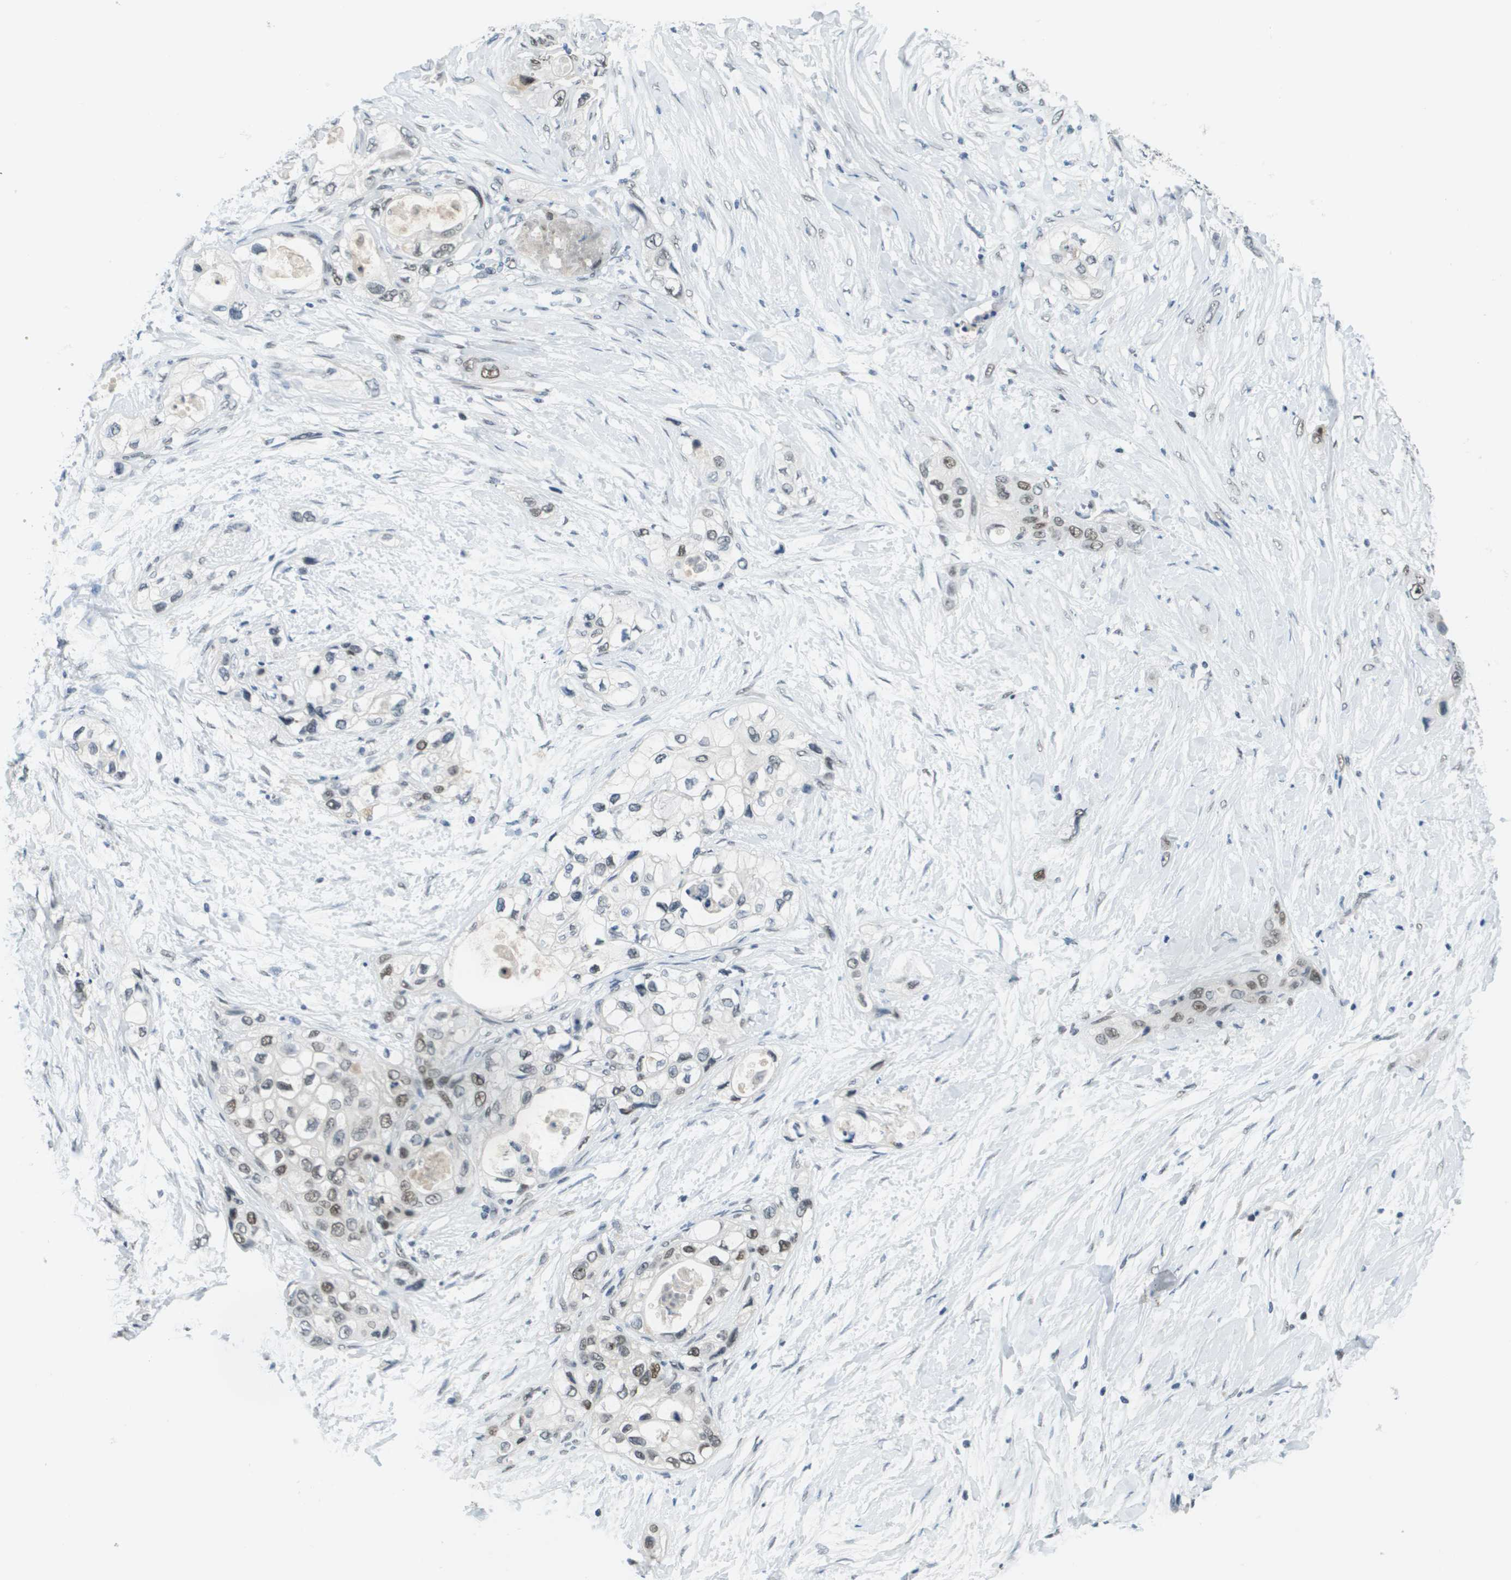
{"staining": {"intensity": "moderate", "quantity": "<25%", "location": "nuclear"}, "tissue": "pancreatic cancer", "cell_type": "Tumor cells", "image_type": "cancer", "snomed": [{"axis": "morphology", "description": "Adenocarcinoma, NOS"}, {"axis": "topography", "description": "Pancreas"}], "caption": "The micrograph reveals a brown stain indicating the presence of a protein in the nuclear of tumor cells in pancreatic adenocarcinoma. The staining is performed using DAB brown chromogen to label protein expression. The nuclei are counter-stained blue using hematoxylin.", "gene": "CBX5", "patient": {"sex": "female", "age": 70}}